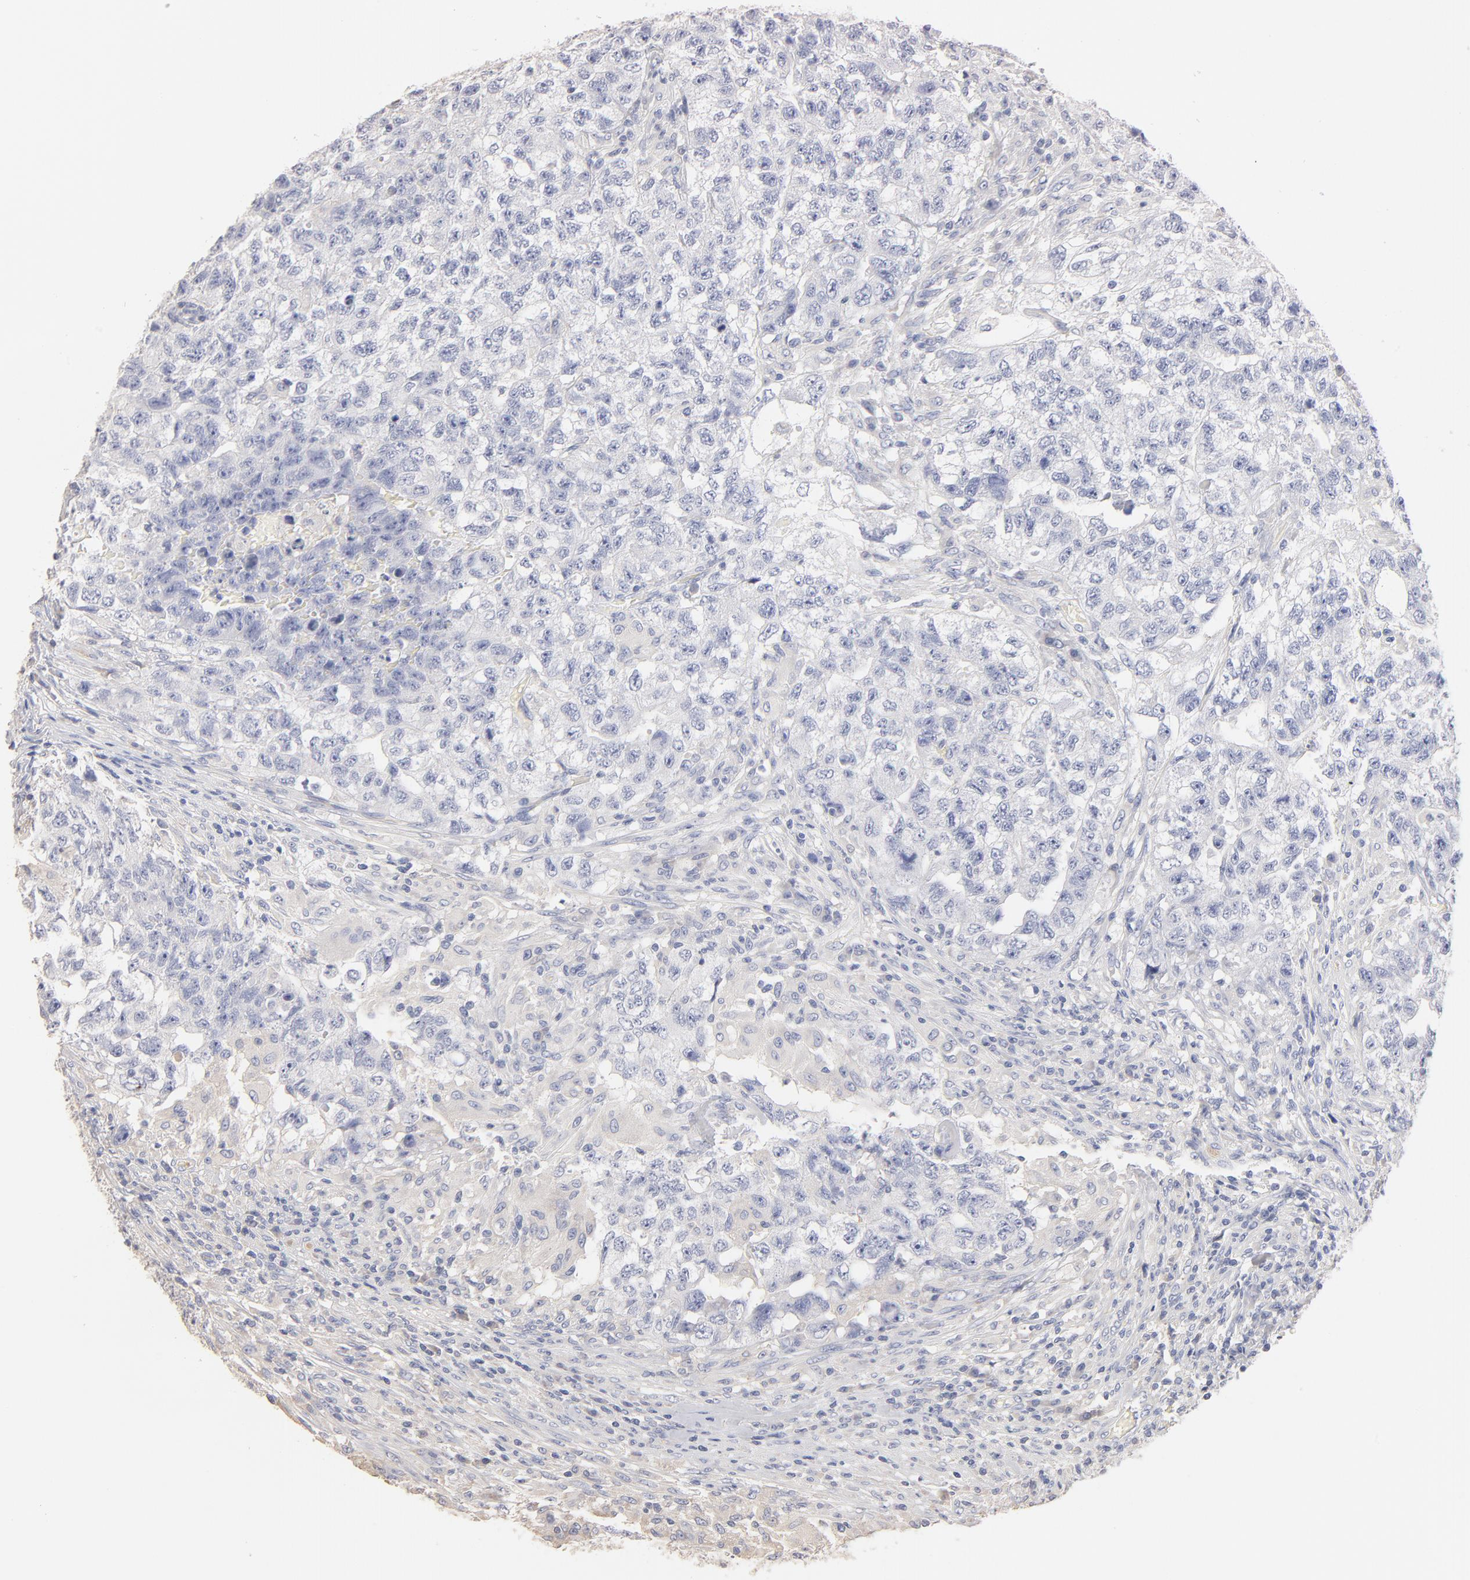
{"staining": {"intensity": "negative", "quantity": "none", "location": "none"}, "tissue": "testis cancer", "cell_type": "Tumor cells", "image_type": "cancer", "snomed": [{"axis": "morphology", "description": "Carcinoma, Embryonal, NOS"}, {"axis": "topography", "description": "Testis"}], "caption": "Testis cancer stained for a protein using immunohistochemistry exhibits no positivity tumor cells.", "gene": "ITGA8", "patient": {"sex": "male", "age": 21}}